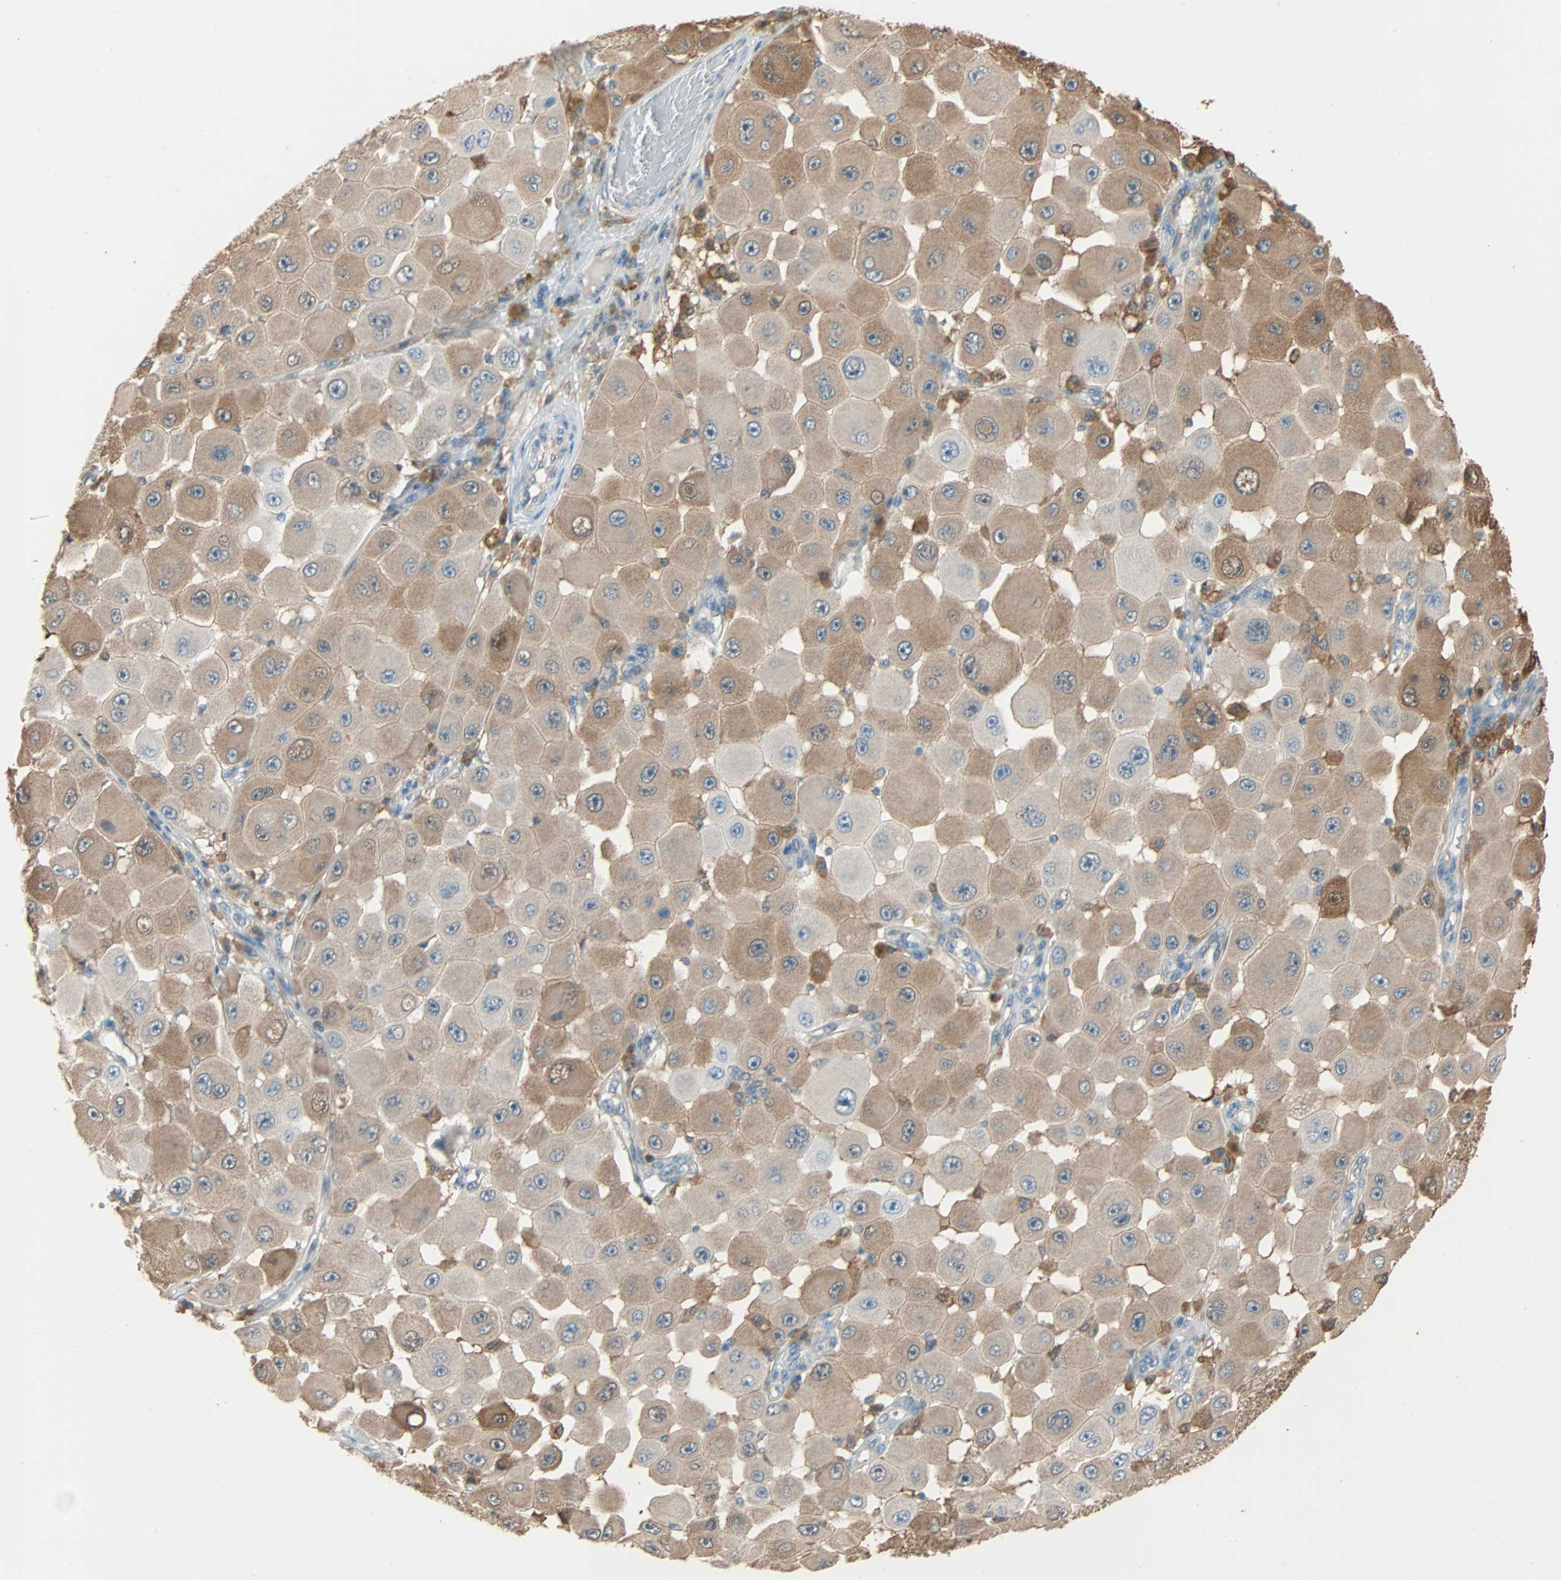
{"staining": {"intensity": "moderate", "quantity": ">75%", "location": "cytoplasmic/membranous"}, "tissue": "melanoma", "cell_type": "Tumor cells", "image_type": "cancer", "snomed": [{"axis": "morphology", "description": "Malignant melanoma, NOS"}, {"axis": "topography", "description": "Skin"}], "caption": "This is a histology image of immunohistochemistry staining of melanoma, which shows moderate staining in the cytoplasmic/membranous of tumor cells.", "gene": "PRDX1", "patient": {"sex": "female", "age": 81}}